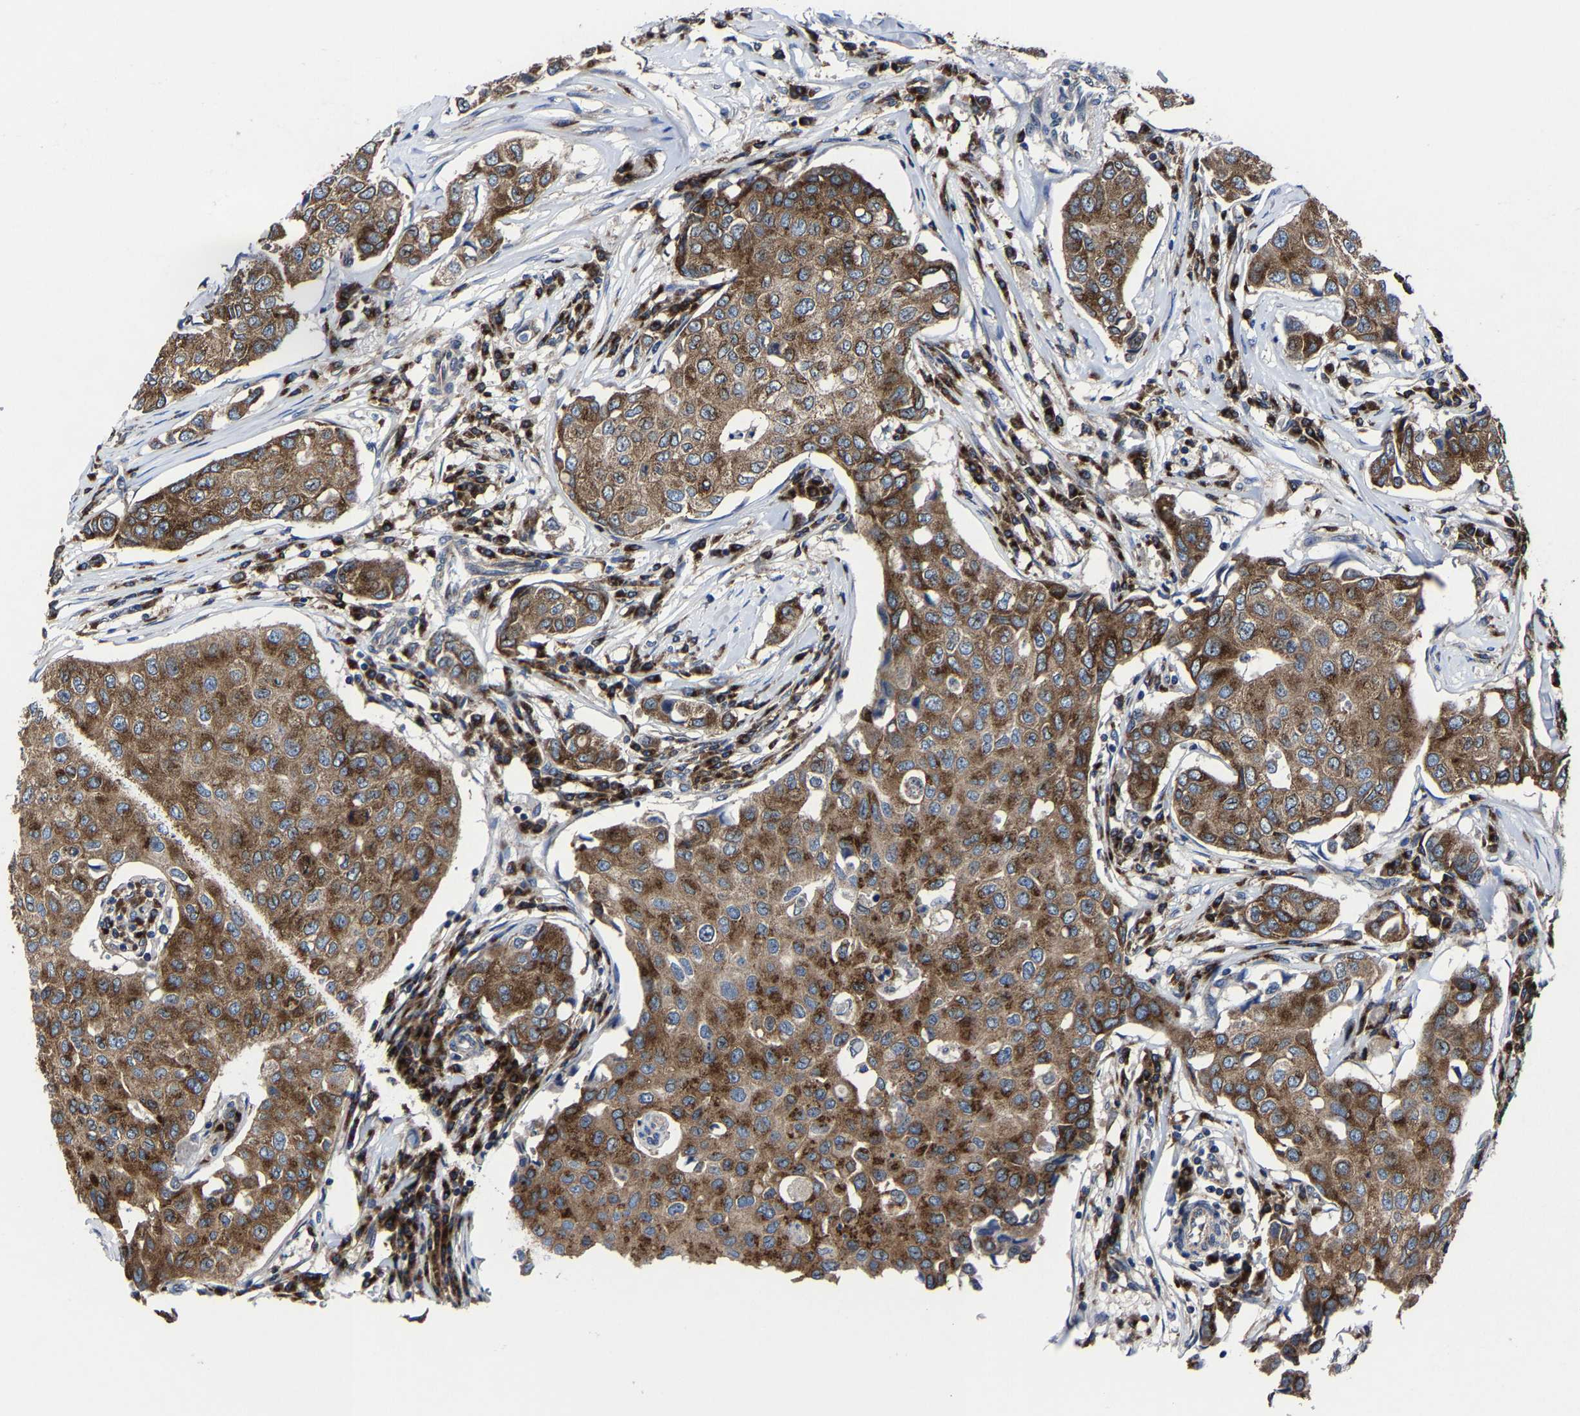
{"staining": {"intensity": "strong", "quantity": ">75%", "location": "cytoplasmic/membranous"}, "tissue": "breast cancer", "cell_type": "Tumor cells", "image_type": "cancer", "snomed": [{"axis": "morphology", "description": "Duct carcinoma"}, {"axis": "topography", "description": "Breast"}], "caption": "Immunohistochemistry (IHC) (DAB (3,3'-diaminobenzidine)) staining of infiltrating ductal carcinoma (breast) shows strong cytoplasmic/membranous protein staining in about >75% of tumor cells. The staining is performed using DAB brown chromogen to label protein expression. The nuclei are counter-stained blue using hematoxylin.", "gene": "EBAG9", "patient": {"sex": "female", "age": 80}}